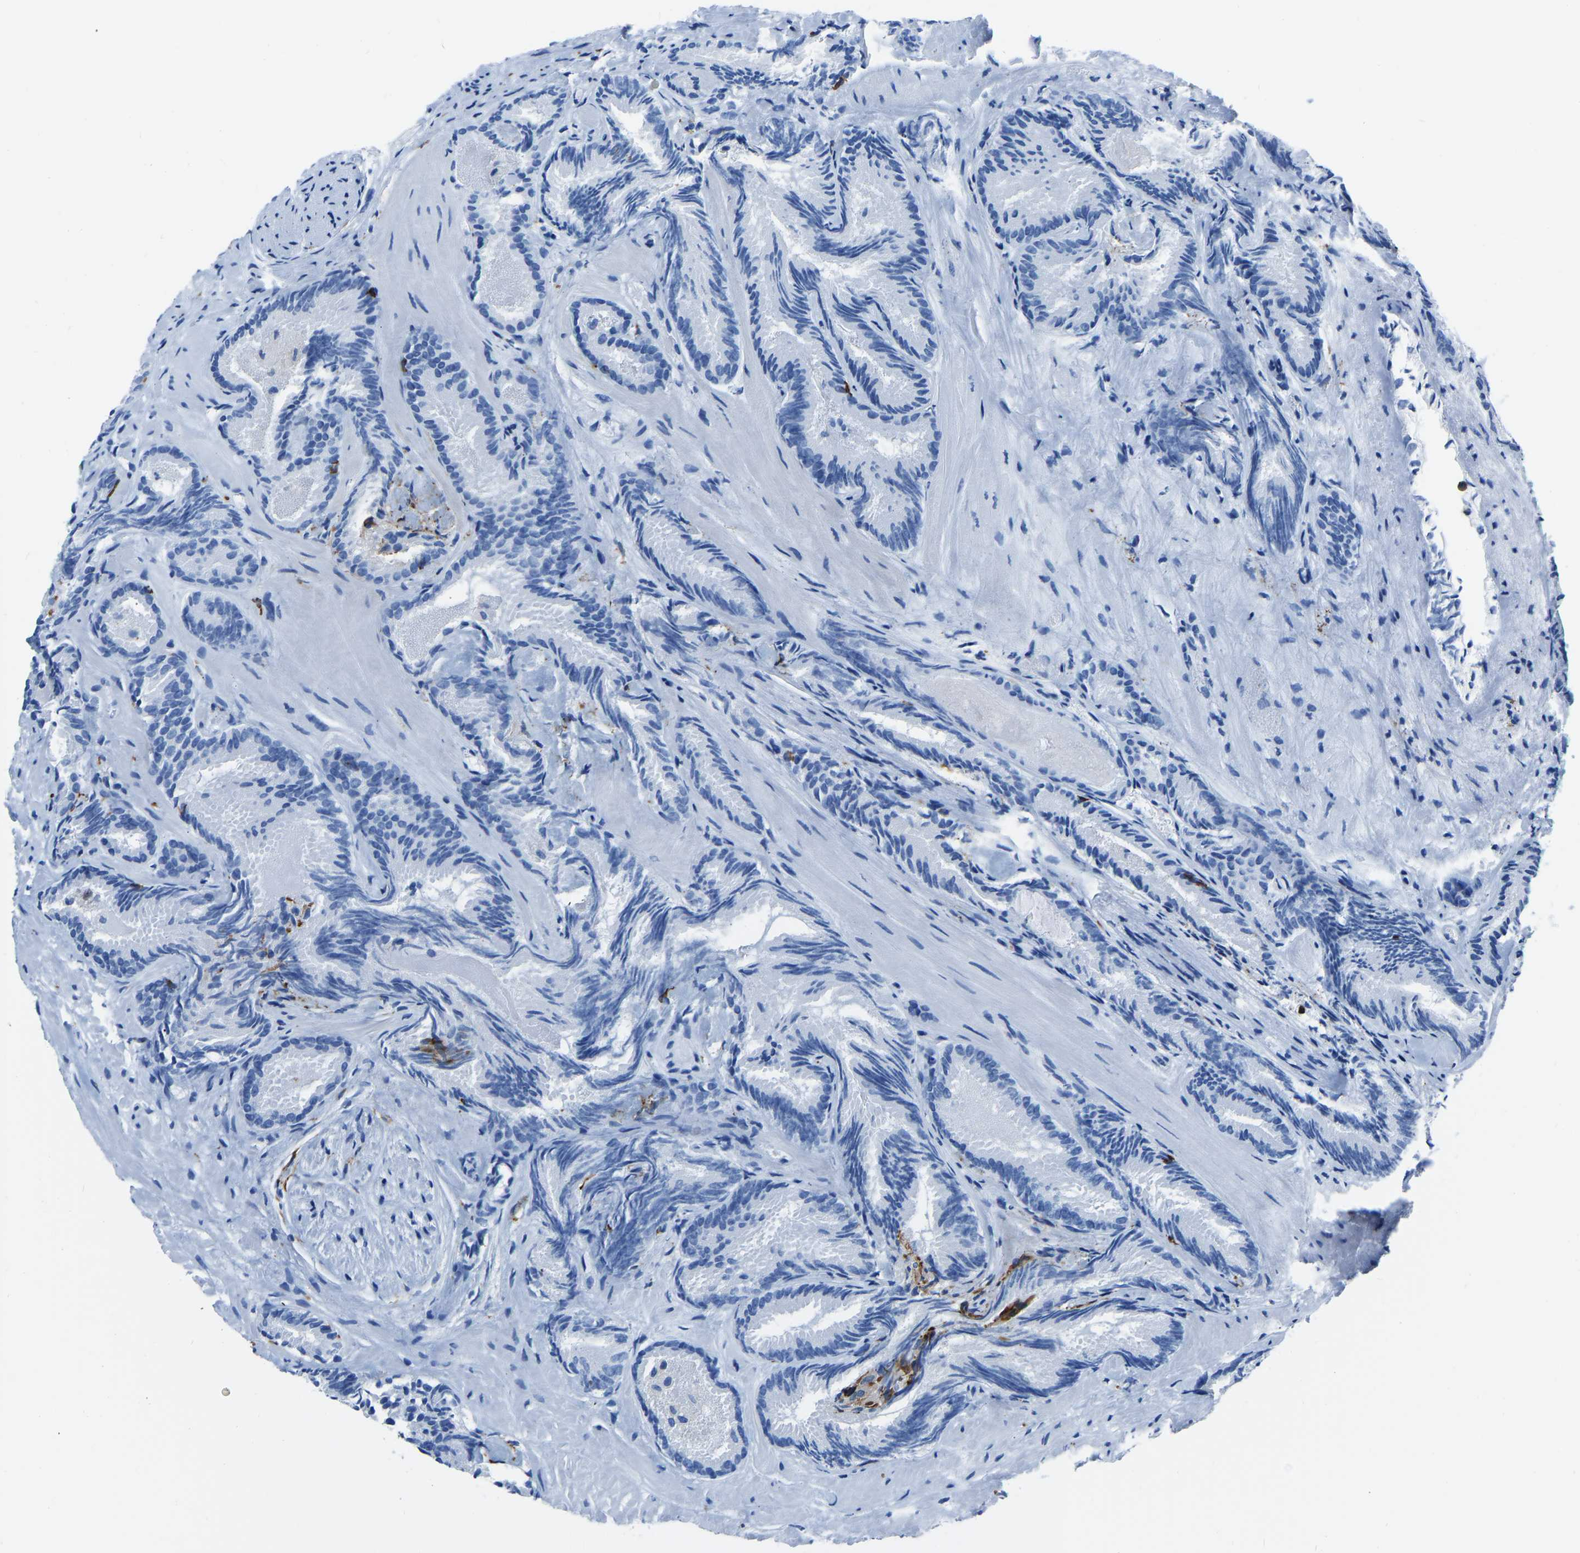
{"staining": {"intensity": "negative", "quantity": "none", "location": "none"}, "tissue": "prostate cancer", "cell_type": "Tumor cells", "image_type": "cancer", "snomed": [{"axis": "morphology", "description": "Adenocarcinoma, Low grade"}, {"axis": "topography", "description": "Prostate"}], "caption": "The immunohistochemistry (IHC) photomicrograph has no significant expression in tumor cells of low-grade adenocarcinoma (prostate) tissue. (DAB IHC visualized using brightfield microscopy, high magnification).", "gene": "LSP1", "patient": {"sex": "male", "age": 51}}